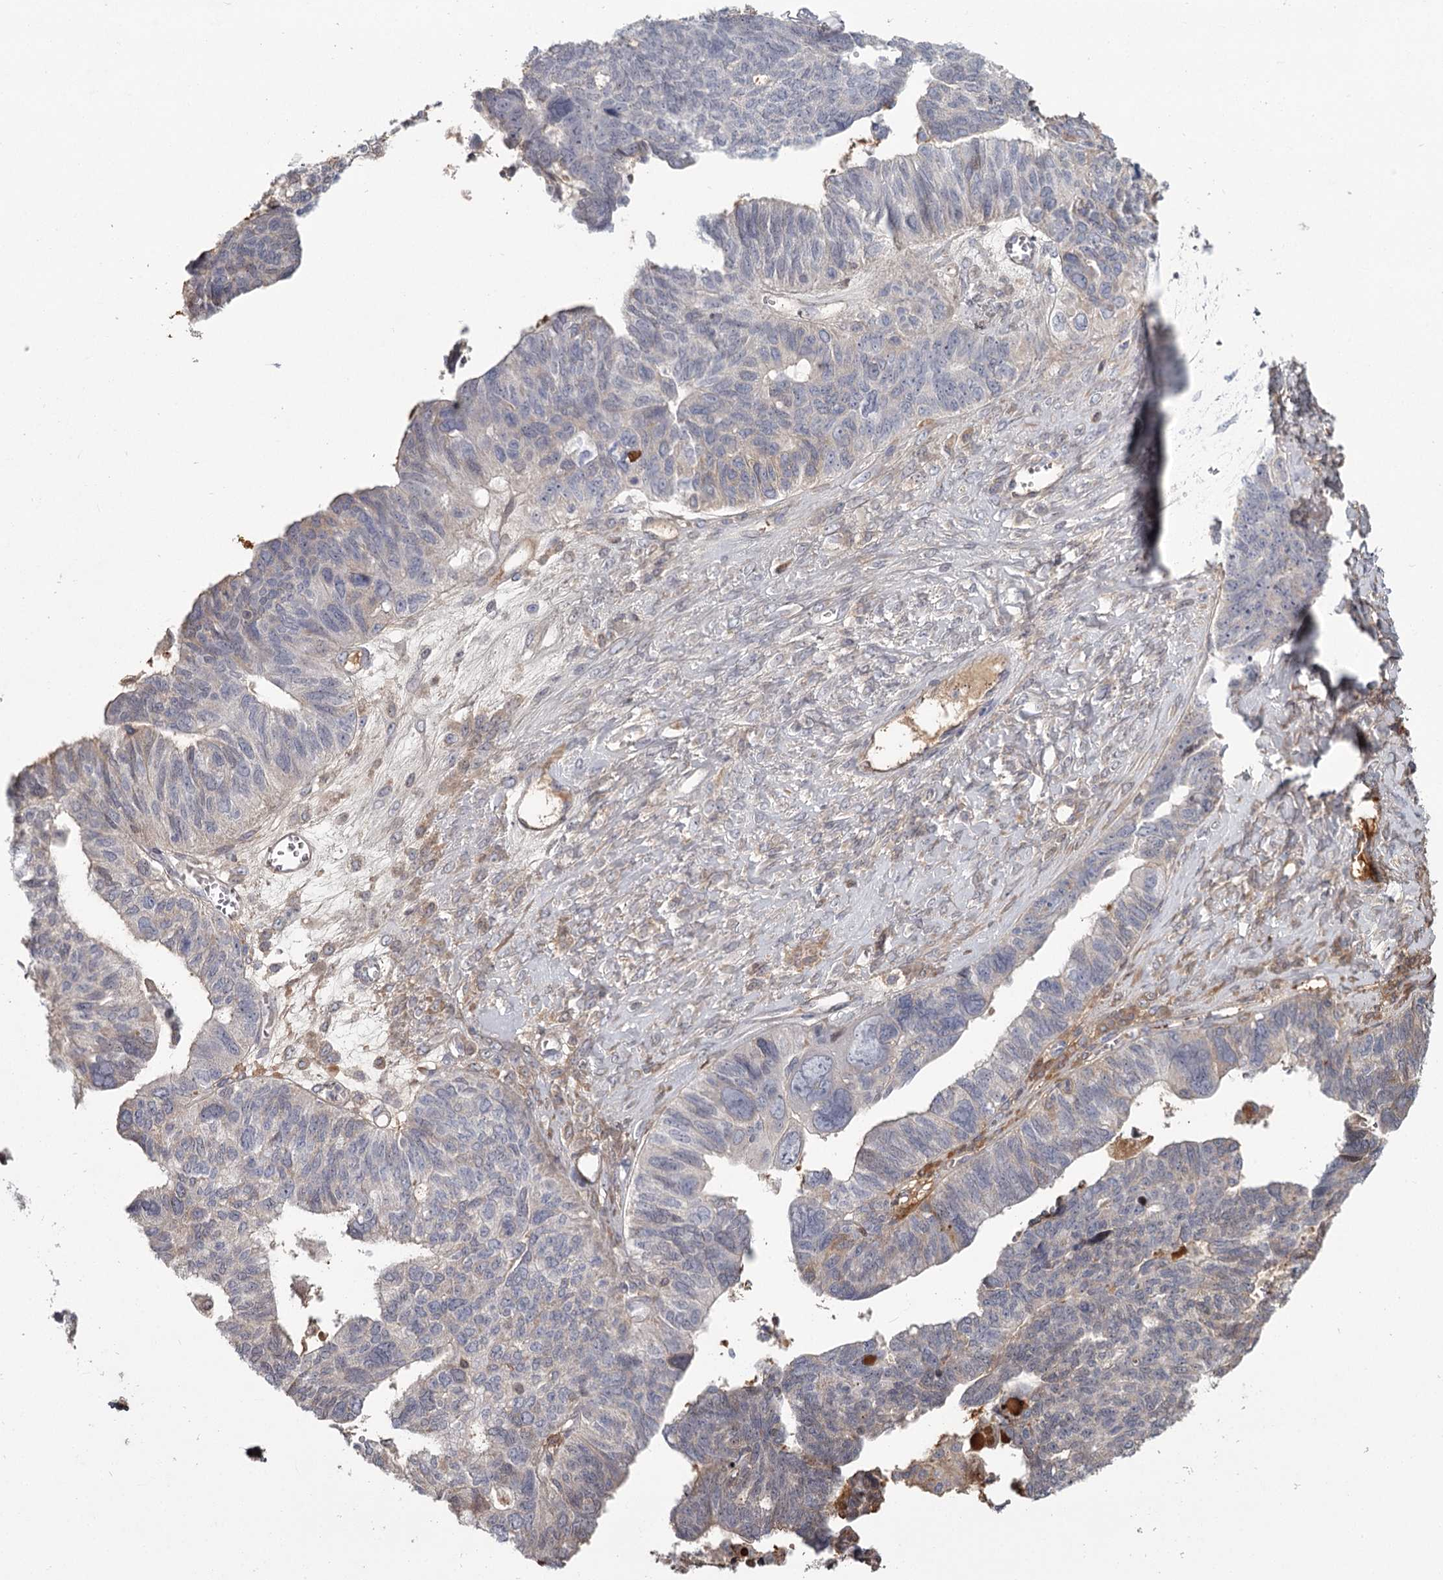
{"staining": {"intensity": "moderate", "quantity": "<25%", "location": "cytoplasmic/membranous"}, "tissue": "ovarian cancer", "cell_type": "Tumor cells", "image_type": "cancer", "snomed": [{"axis": "morphology", "description": "Cystadenocarcinoma, serous, NOS"}, {"axis": "topography", "description": "Ovary"}], "caption": "Moderate cytoplasmic/membranous protein positivity is appreciated in approximately <25% of tumor cells in ovarian cancer (serous cystadenocarcinoma). (DAB (3,3'-diaminobenzidine) = brown stain, brightfield microscopy at high magnification).", "gene": "DHRS9", "patient": {"sex": "female", "age": 79}}